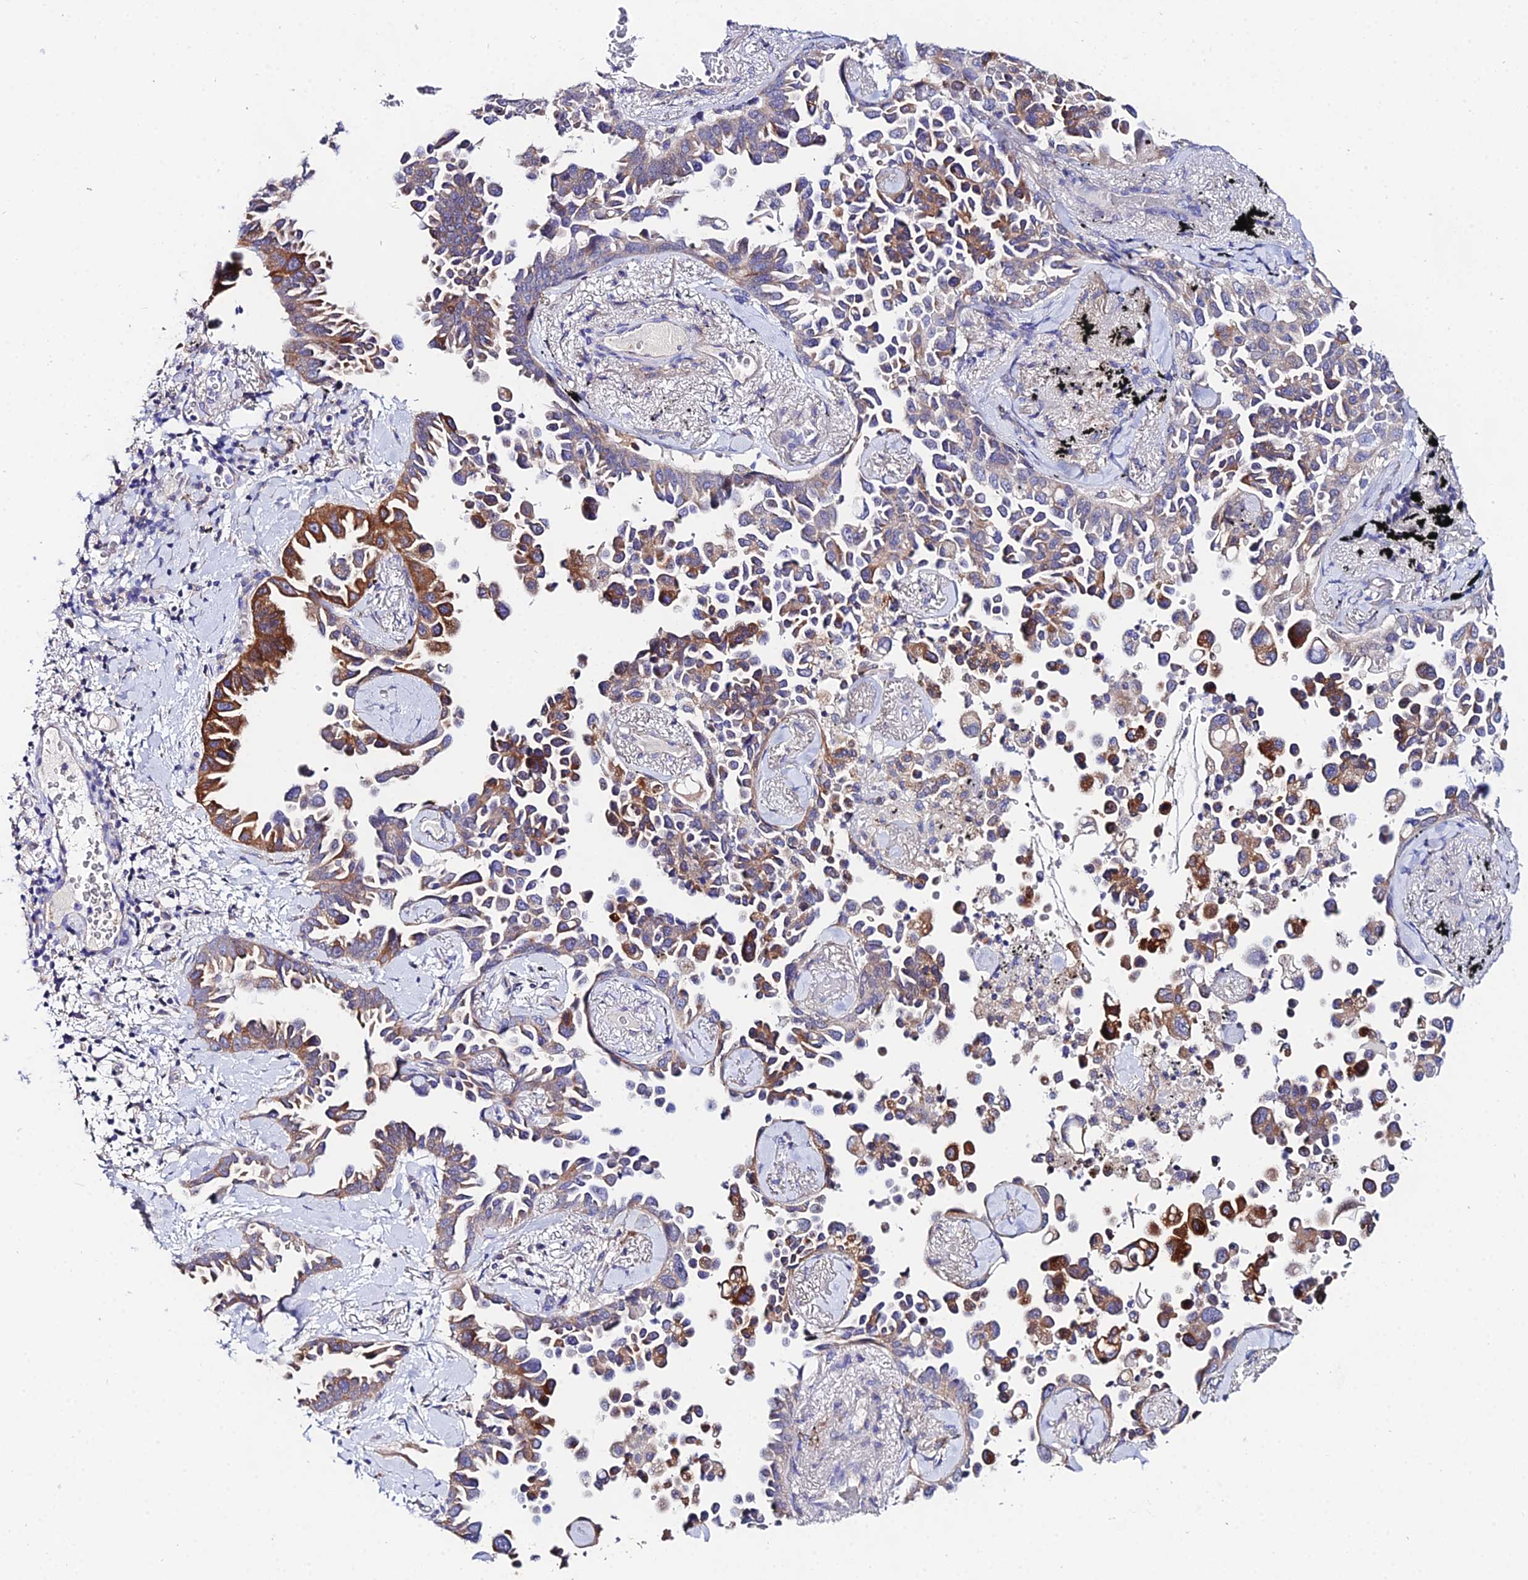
{"staining": {"intensity": "moderate", "quantity": "25%-75%", "location": "cytoplasmic/membranous"}, "tissue": "lung cancer", "cell_type": "Tumor cells", "image_type": "cancer", "snomed": [{"axis": "morphology", "description": "Adenocarcinoma, NOS"}, {"axis": "topography", "description": "Lung"}], "caption": "A medium amount of moderate cytoplasmic/membranous staining is seen in approximately 25%-75% of tumor cells in lung cancer tissue.", "gene": "PPP2R2C", "patient": {"sex": "female", "age": 67}}